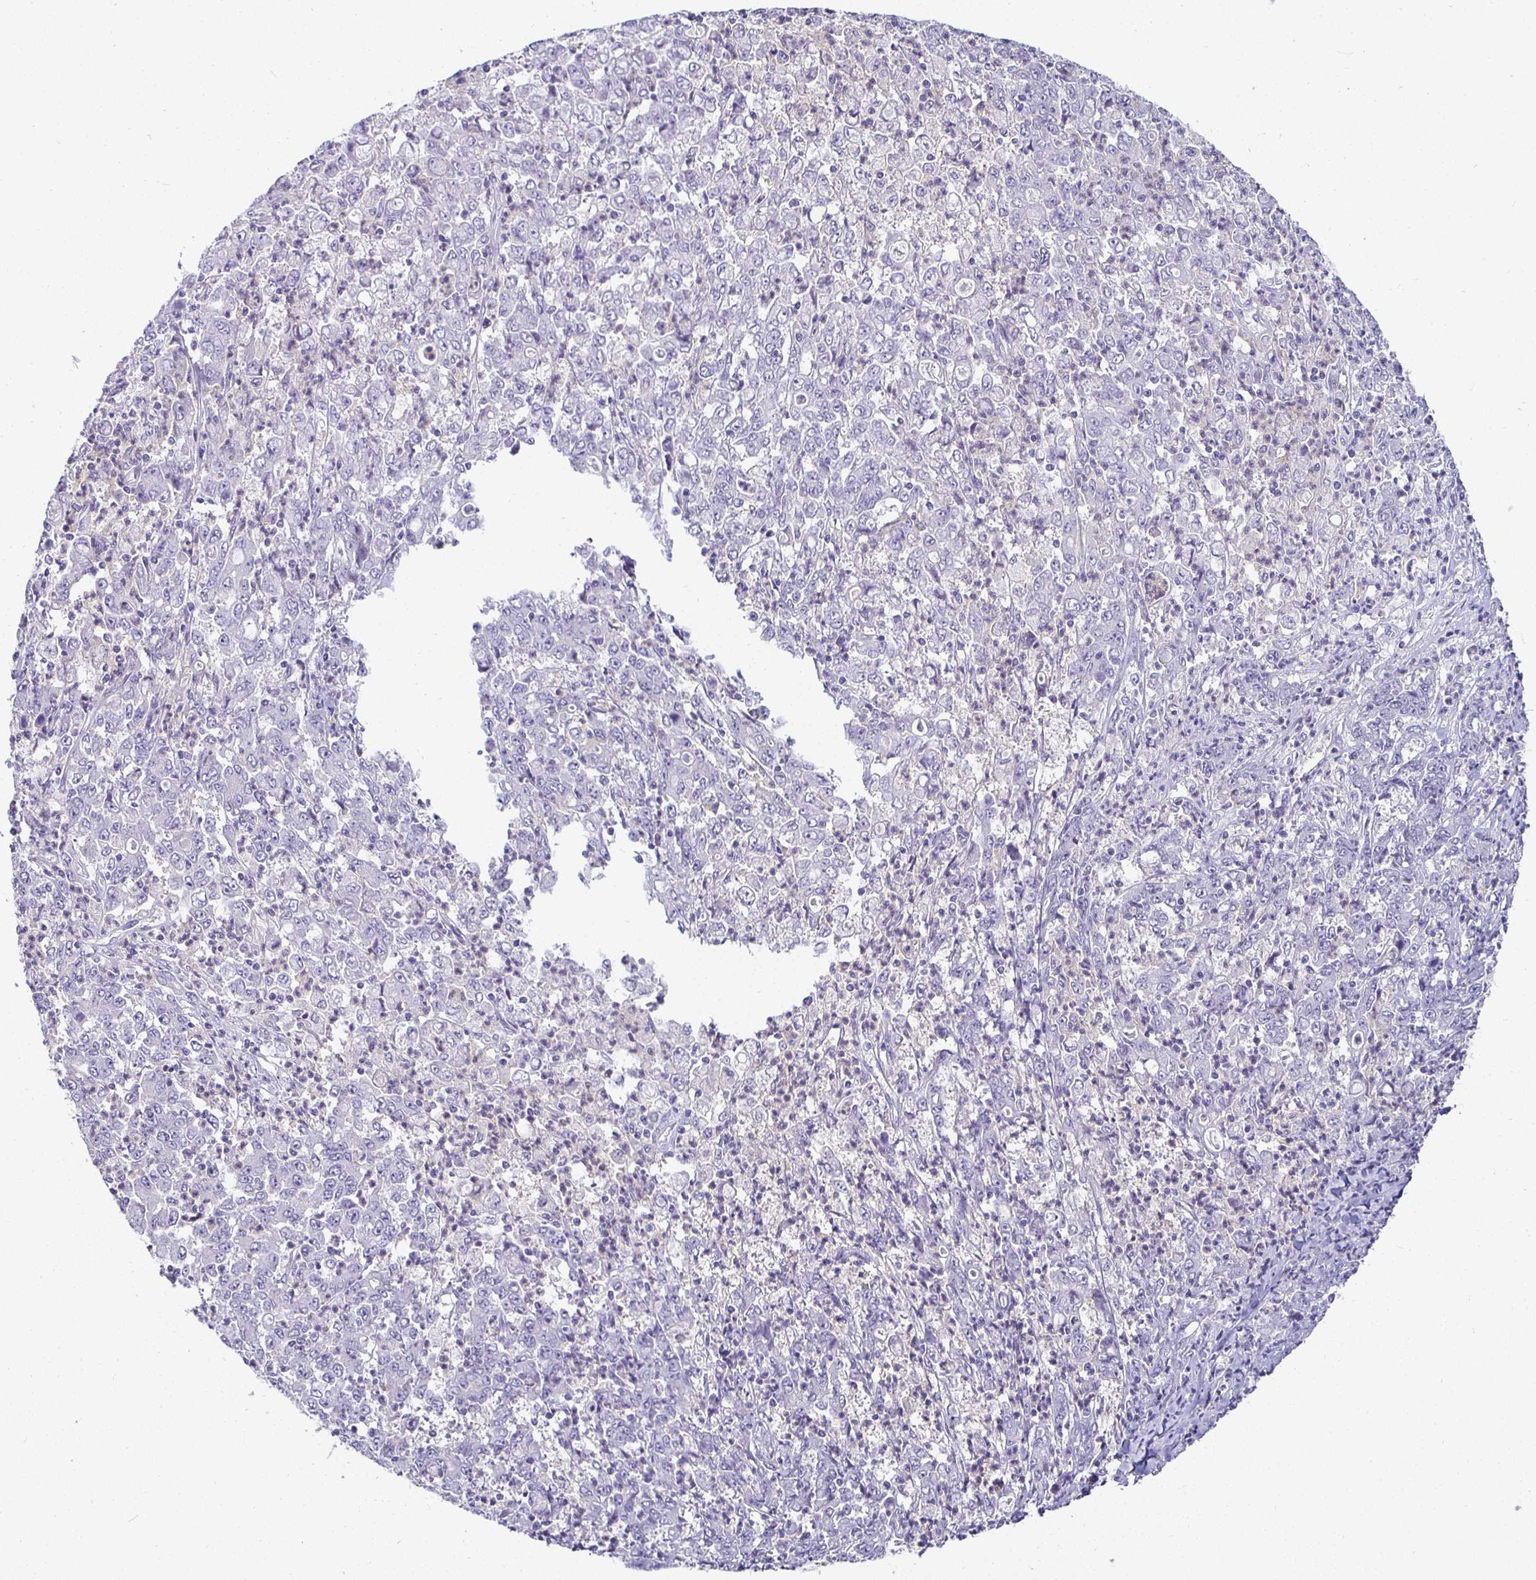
{"staining": {"intensity": "negative", "quantity": "none", "location": "none"}, "tissue": "stomach cancer", "cell_type": "Tumor cells", "image_type": "cancer", "snomed": [{"axis": "morphology", "description": "Adenocarcinoma, NOS"}, {"axis": "topography", "description": "Stomach, lower"}], "caption": "DAB immunohistochemical staining of human stomach adenocarcinoma demonstrates no significant positivity in tumor cells.", "gene": "SIRPA", "patient": {"sex": "female", "age": 71}}